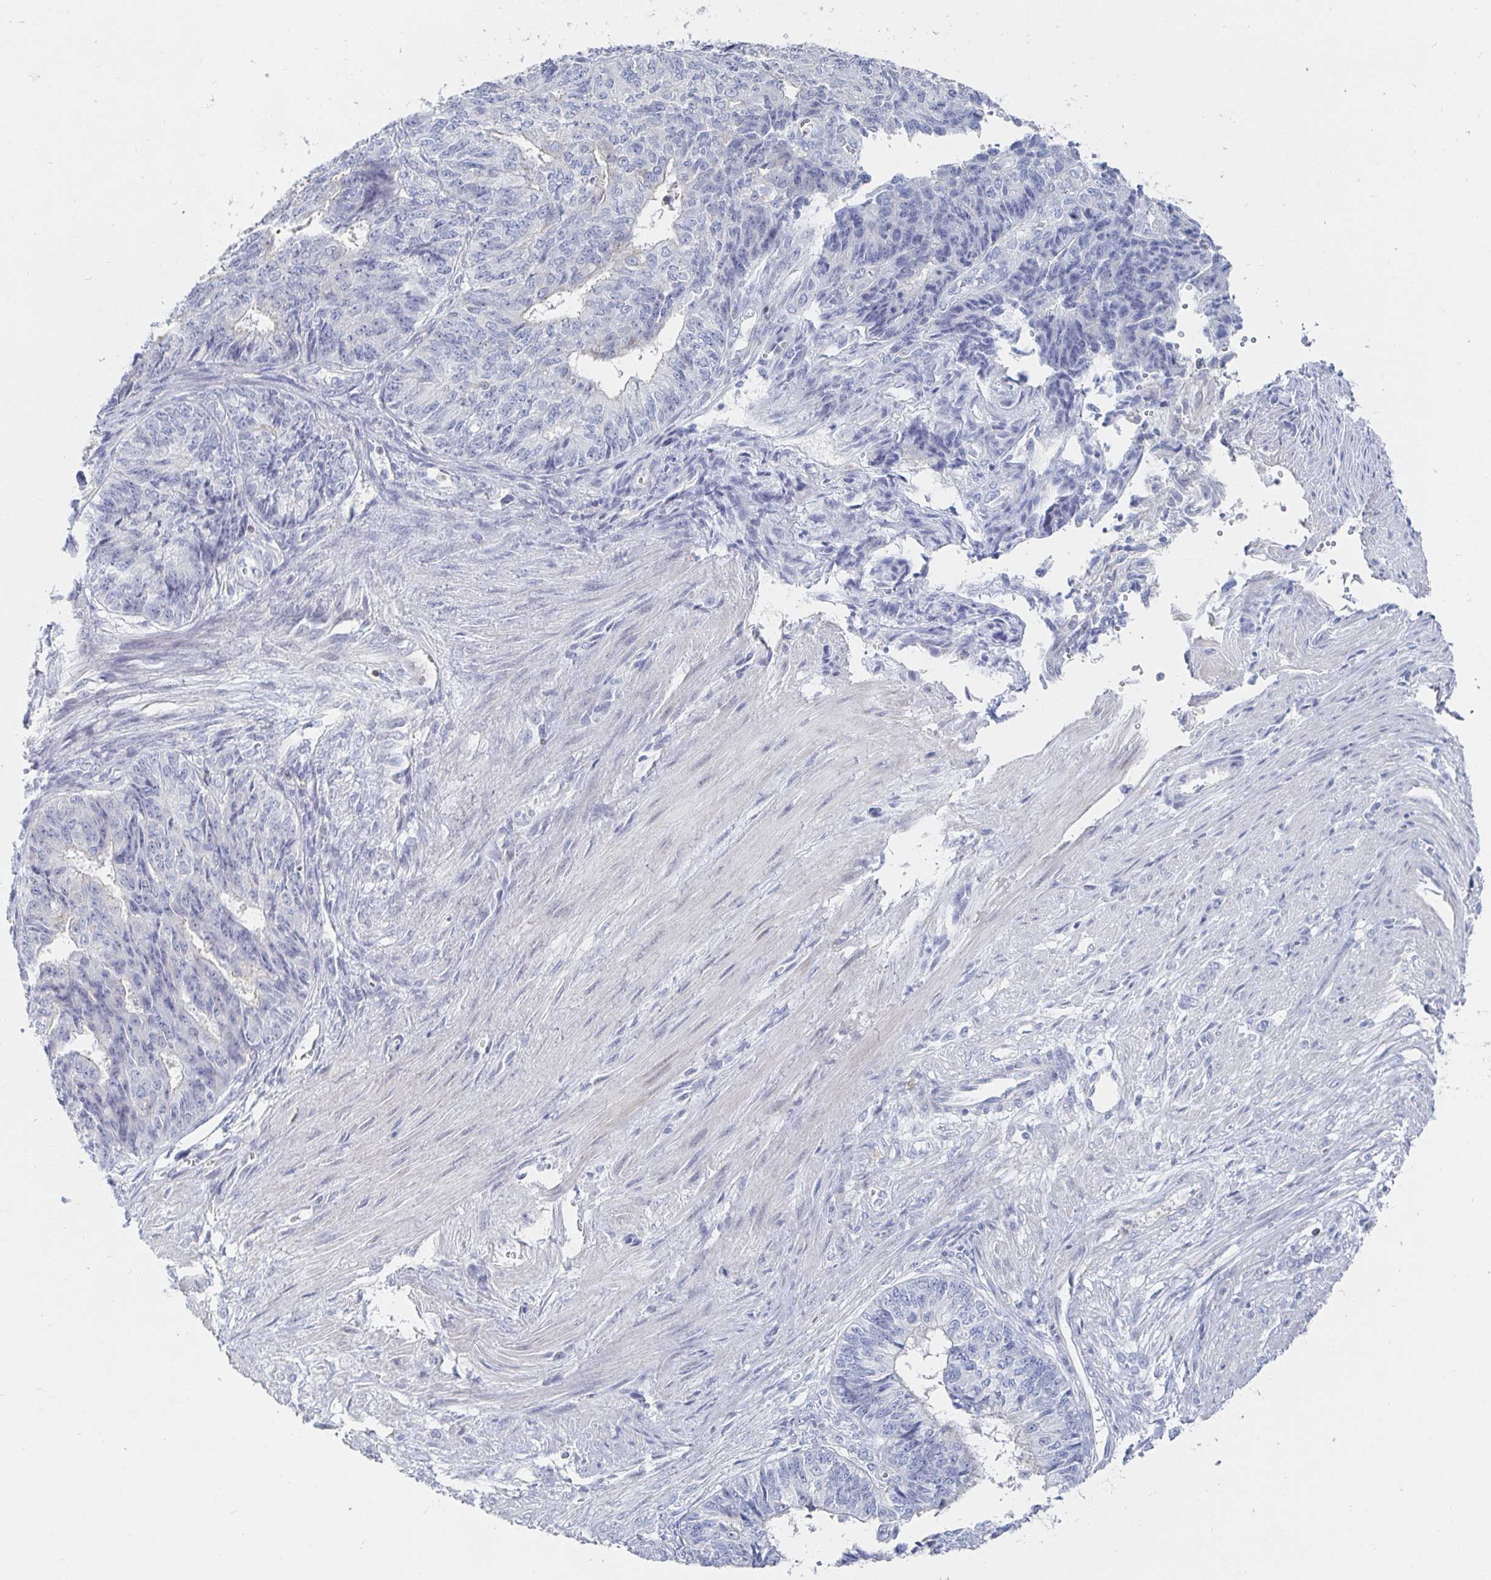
{"staining": {"intensity": "negative", "quantity": "none", "location": "none"}, "tissue": "endometrial cancer", "cell_type": "Tumor cells", "image_type": "cancer", "snomed": [{"axis": "morphology", "description": "Adenocarcinoma, NOS"}, {"axis": "topography", "description": "Endometrium"}], "caption": "Tumor cells are negative for brown protein staining in endometrial cancer. Brightfield microscopy of immunohistochemistry (IHC) stained with DAB (3,3'-diaminobenzidine) (brown) and hematoxylin (blue), captured at high magnification.", "gene": "PIK3CD", "patient": {"sex": "female", "age": 32}}